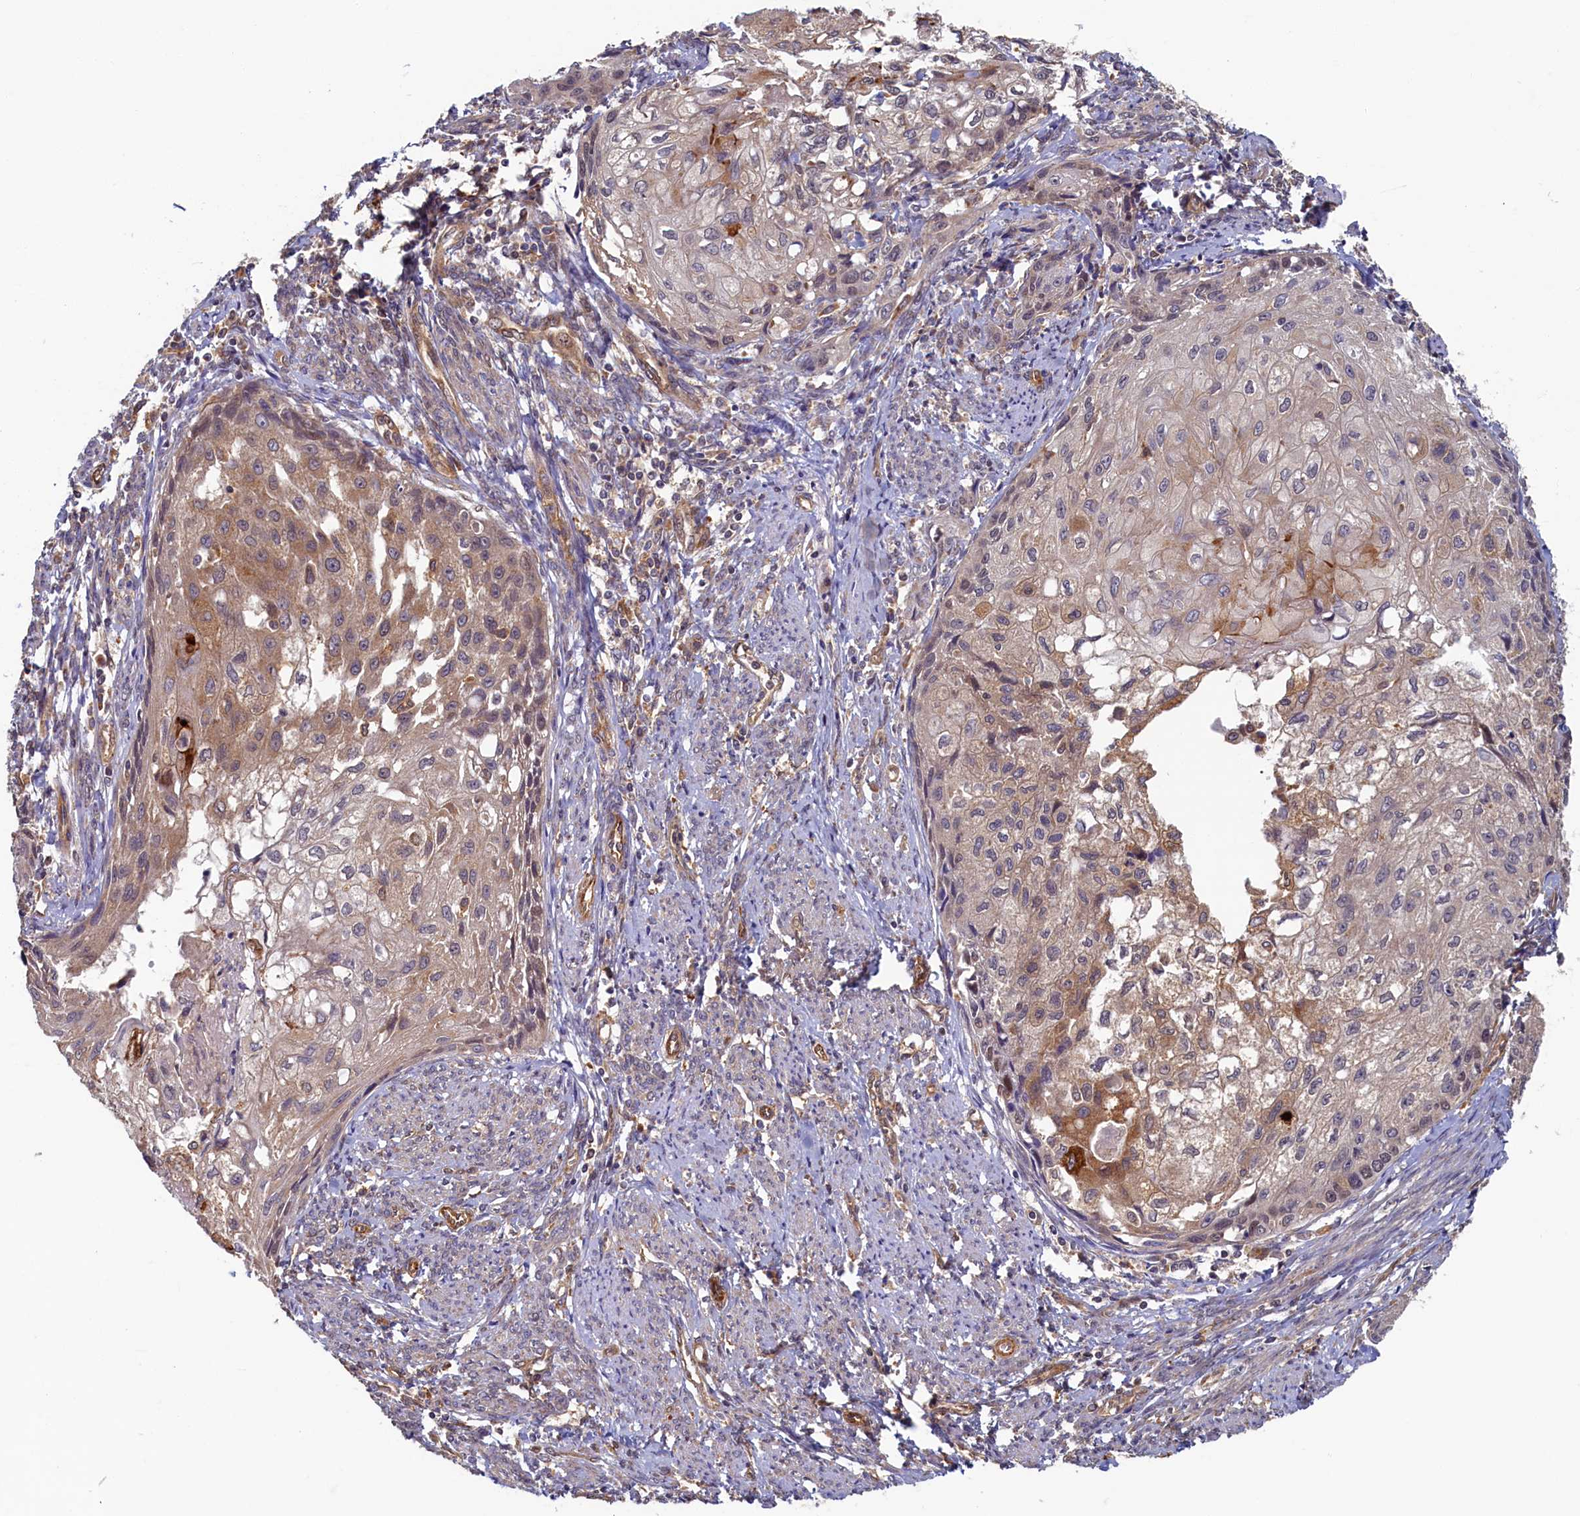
{"staining": {"intensity": "moderate", "quantity": "<25%", "location": "cytoplasmic/membranous"}, "tissue": "cervical cancer", "cell_type": "Tumor cells", "image_type": "cancer", "snomed": [{"axis": "morphology", "description": "Squamous cell carcinoma, NOS"}, {"axis": "topography", "description": "Cervix"}], "caption": "IHC image of human squamous cell carcinoma (cervical) stained for a protein (brown), which shows low levels of moderate cytoplasmic/membranous expression in approximately <25% of tumor cells.", "gene": "STX12", "patient": {"sex": "female", "age": 67}}